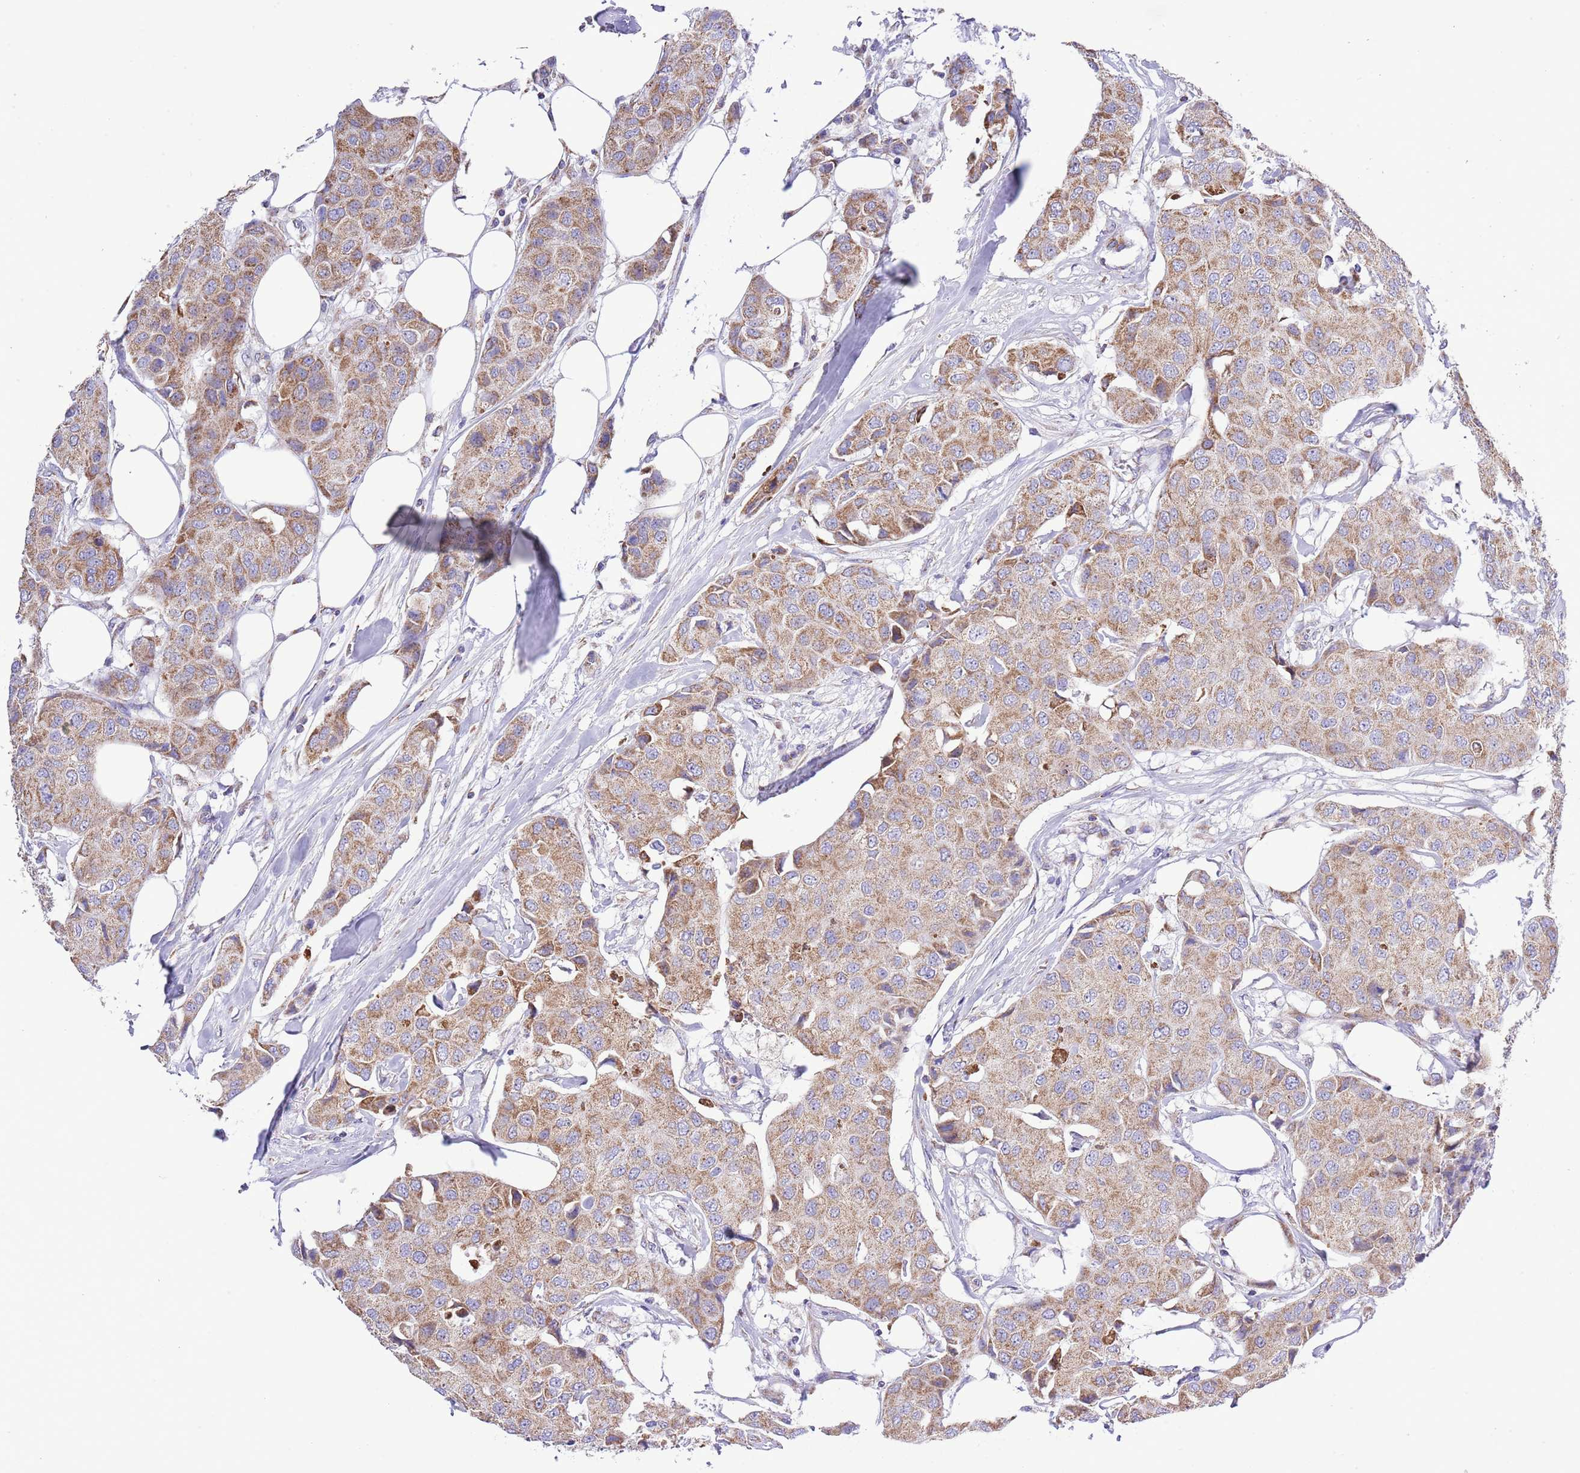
{"staining": {"intensity": "moderate", "quantity": ">75%", "location": "cytoplasmic/membranous"}, "tissue": "breast cancer", "cell_type": "Tumor cells", "image_type": "cancer", "snomed": [{"axis": "morphology", "description": "Duct carcinoma"}, {"axis": "topography", "description": "Breast"}], "caption": "Tumor cells exhibit medium levels of moderate cytoplasmic/membranous staining in about >75% of cells in human infiltrating ductal carcinoma (breast).", "gene": "TEKTIP1", "patient": {"sex": "female", "age": 80}}